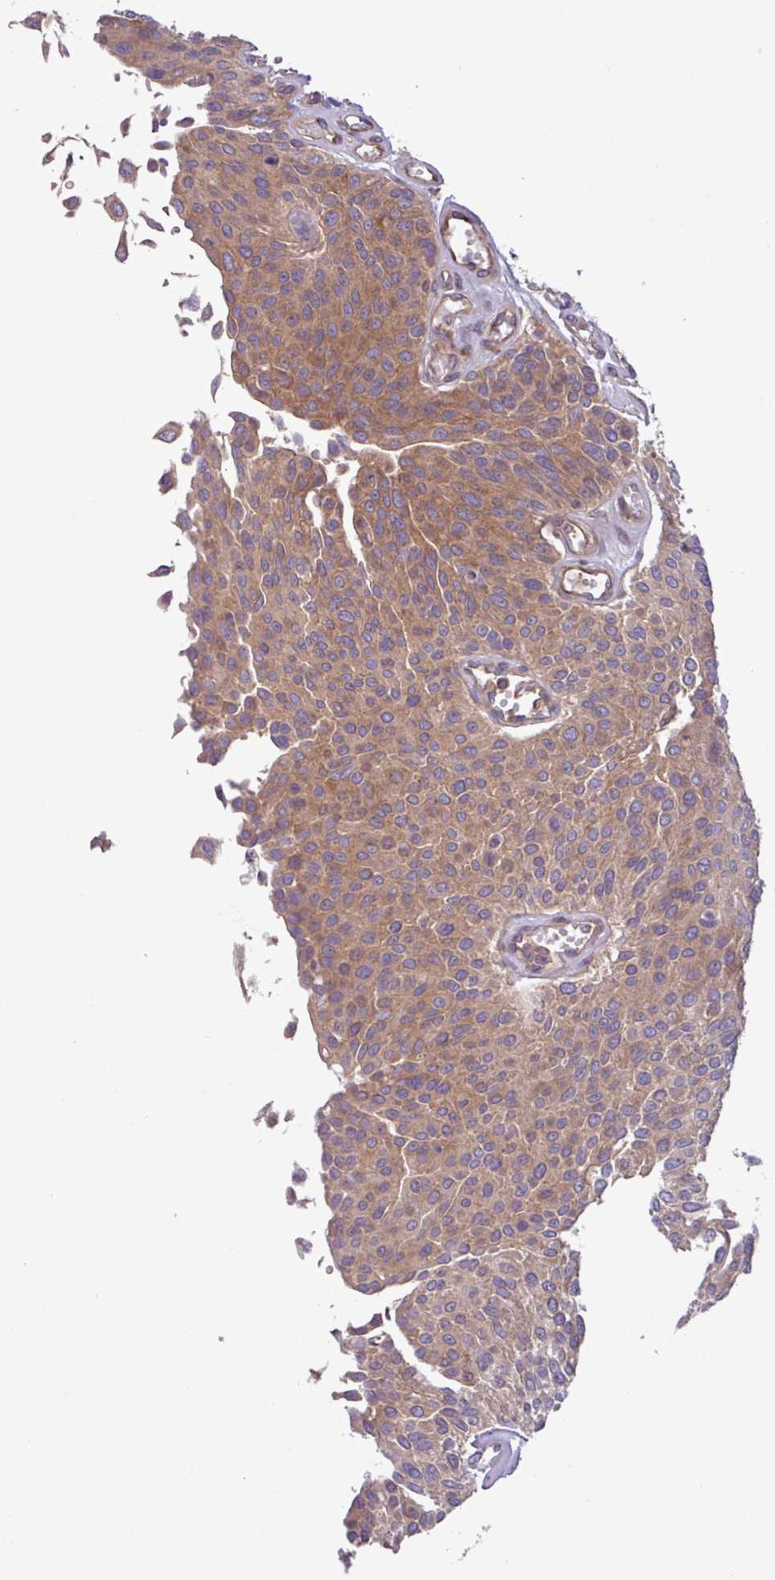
{"staining": {"intensity": "moderate", "quantity": ">75%", "location": "cytoplasmic/membranous"}, "tissue": "urothelial cancer", "cell_type": "Tumor cells", "image_type": "cancer", "snomed": [{"axis": "morphology", "description": "Urothelial carcinoma, NOS"}, {"axis": "topography", "description": "Urinary bladder"}], "caption": "Tumor cells exhibit medium levels of moderate cytoplasmic/membranous expression in about >75% of cells in urothelial cancer.", "gene": "RAB19", "patient": {"sex": "male", "age": 55}}